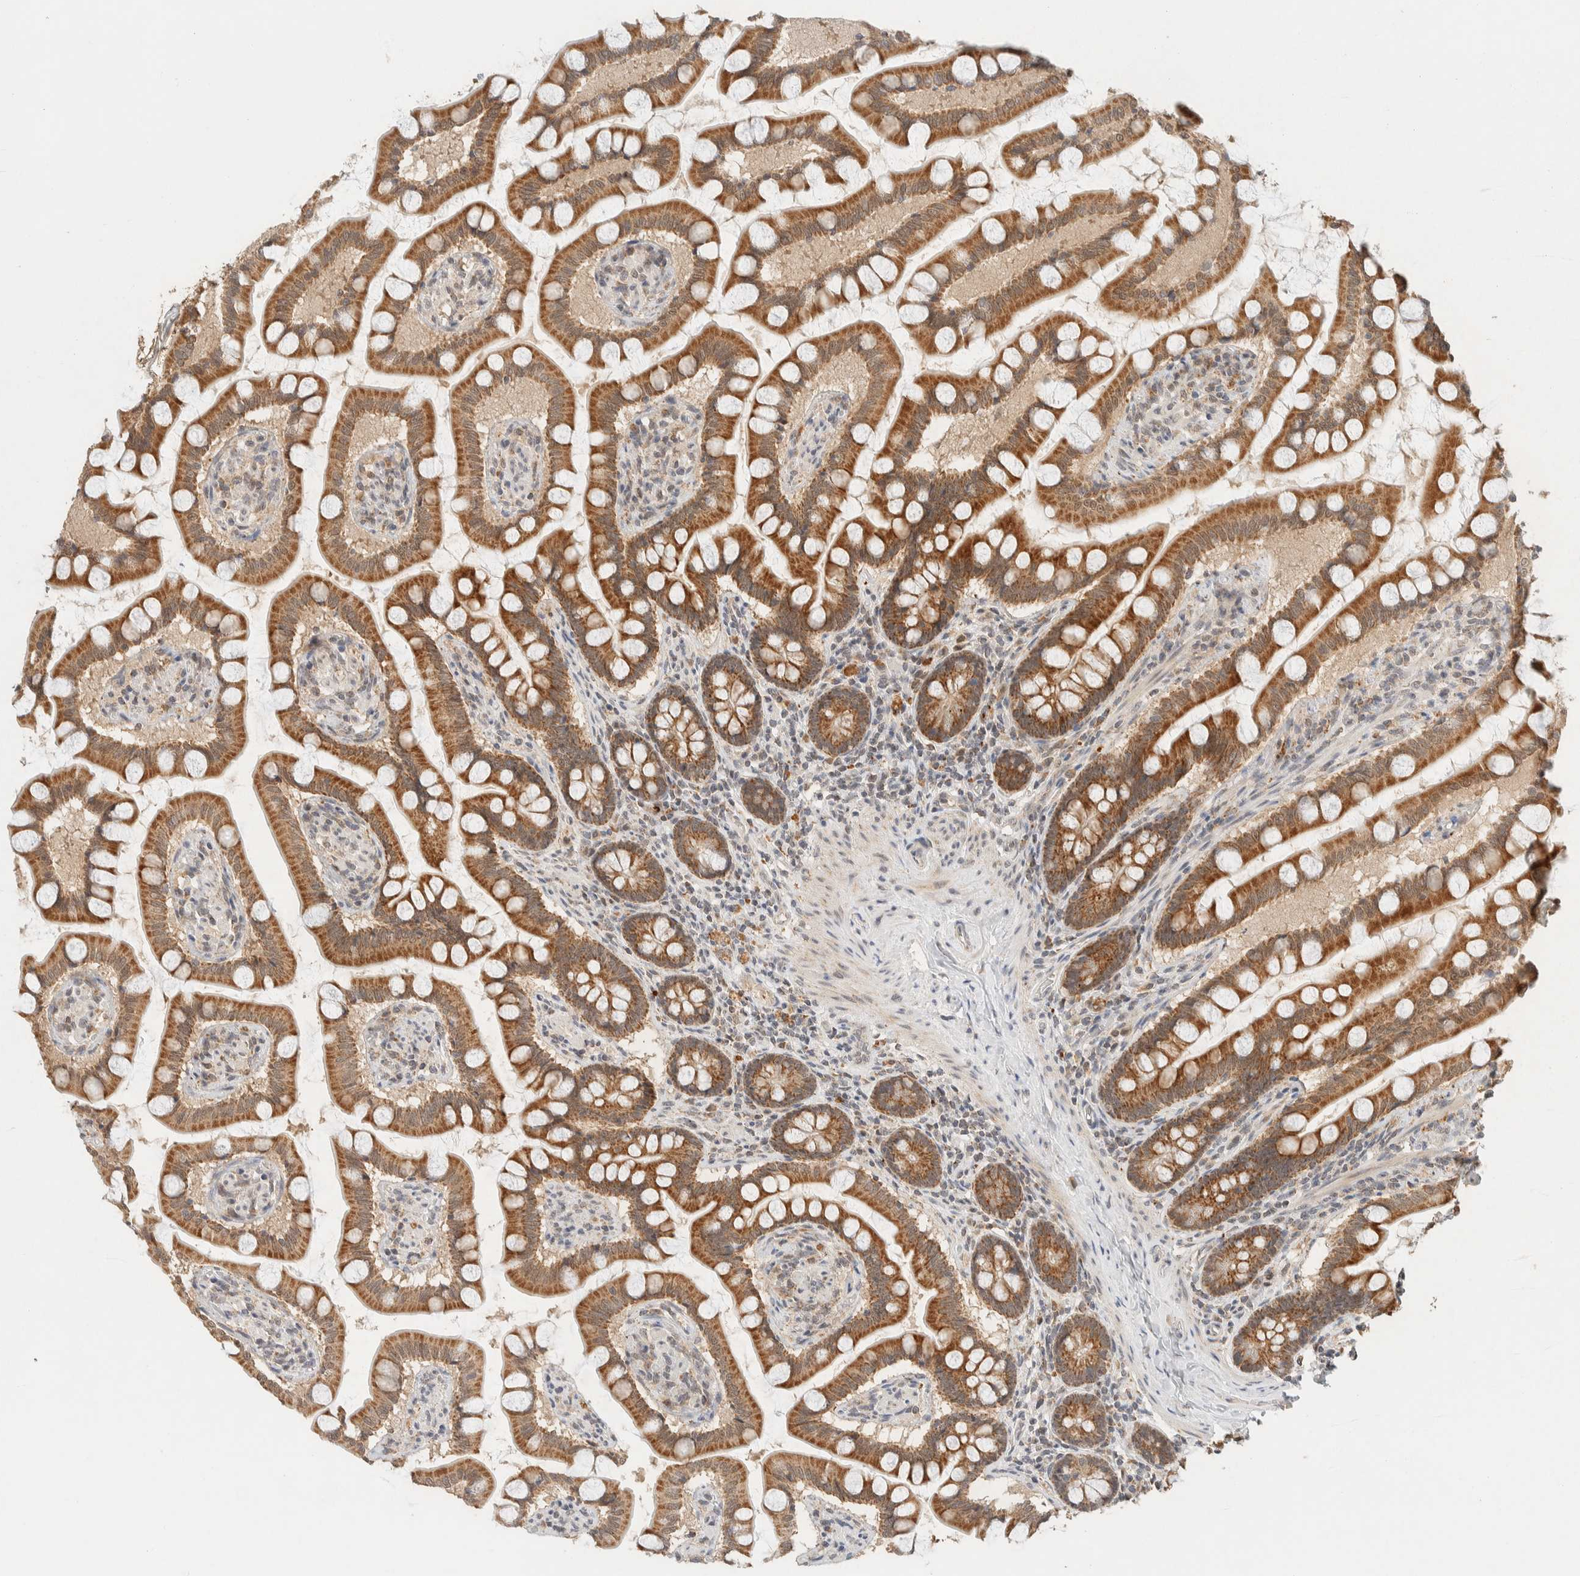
{"staining": {"intensity": "strong", "quantity": ">75%", "location": "cytoplasmic/membranous"}, "tissue": "small intestine", "cell_type": "Glandular cells", "image_type": "normal", "snomed": [{"axis": "morphology", "description": "Normal tissue, NOS"}, {"axis": "topography", "description": "Small intestine"}], "caption": "Immunohistochemical staining of benign small intestine shows >75% levels of strong cytoplasmic/membranous protein expression in about >75% of glandular cells. Ihc stains the protein of interest in brown and the nuclei are stained blue.", "gene": "MRPL41", "patient": {"sex": "male", "age": 41}}